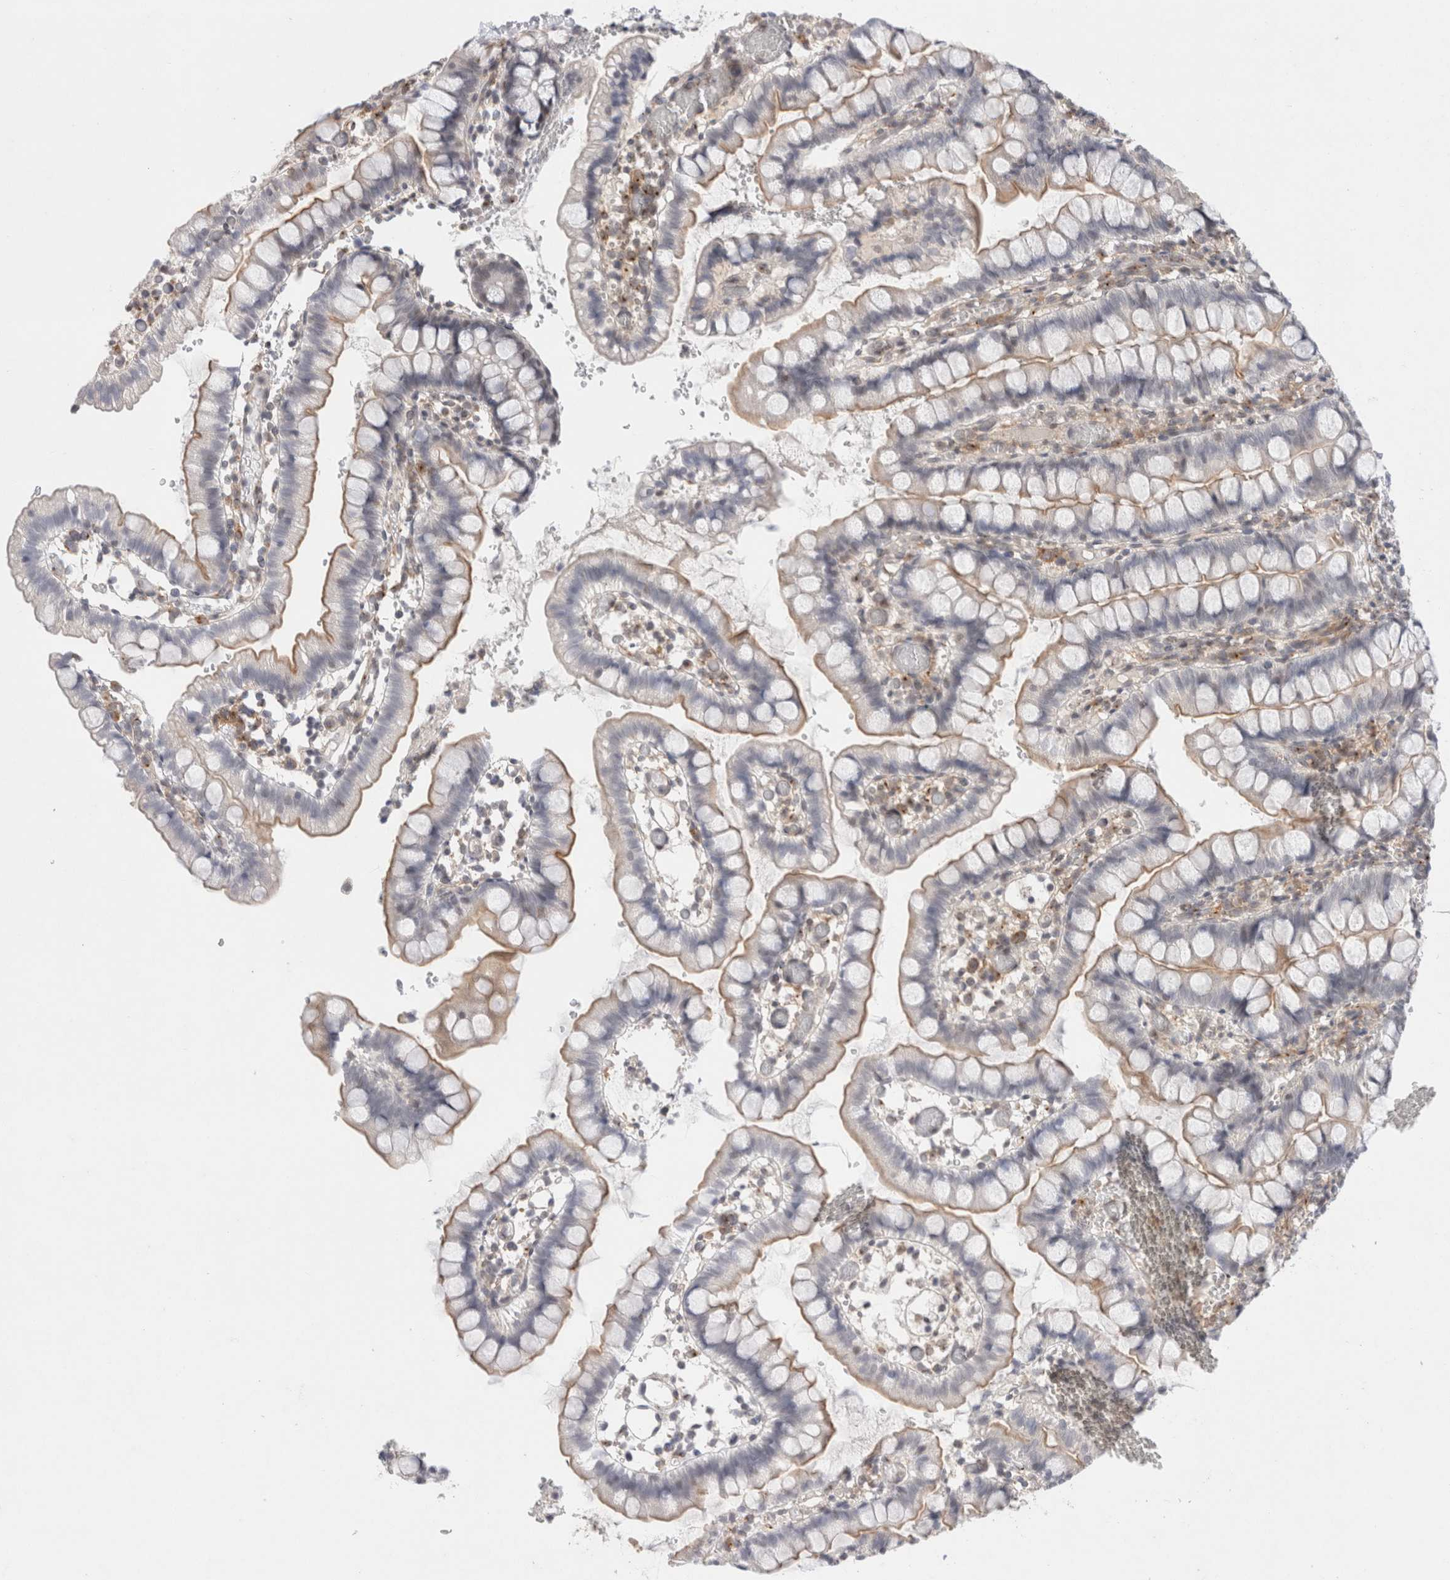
{"staining": {"intensity": "weak", "quantity": "25%-75%", "location": "cytoplasmic/membranous"}, "tissue": "small intestine", "cell_type": "Glandular cells", "image_type": "normal", "snomed": [{"axis": "morphology", "description": "Normal tissue, NOS"}, {"axis": "morphology", "description": "Developmental malformation"}, {"axis": "topography", "description": "Small intestine"}], "caption": "Approximately 25%-75% of glandular cells in benign small intestine show weak cytoplasmic/membranous protein staining as visualized by brown immunohistochemical staining.", "gene": "BICD2", "patient": {"sex": "male"}}